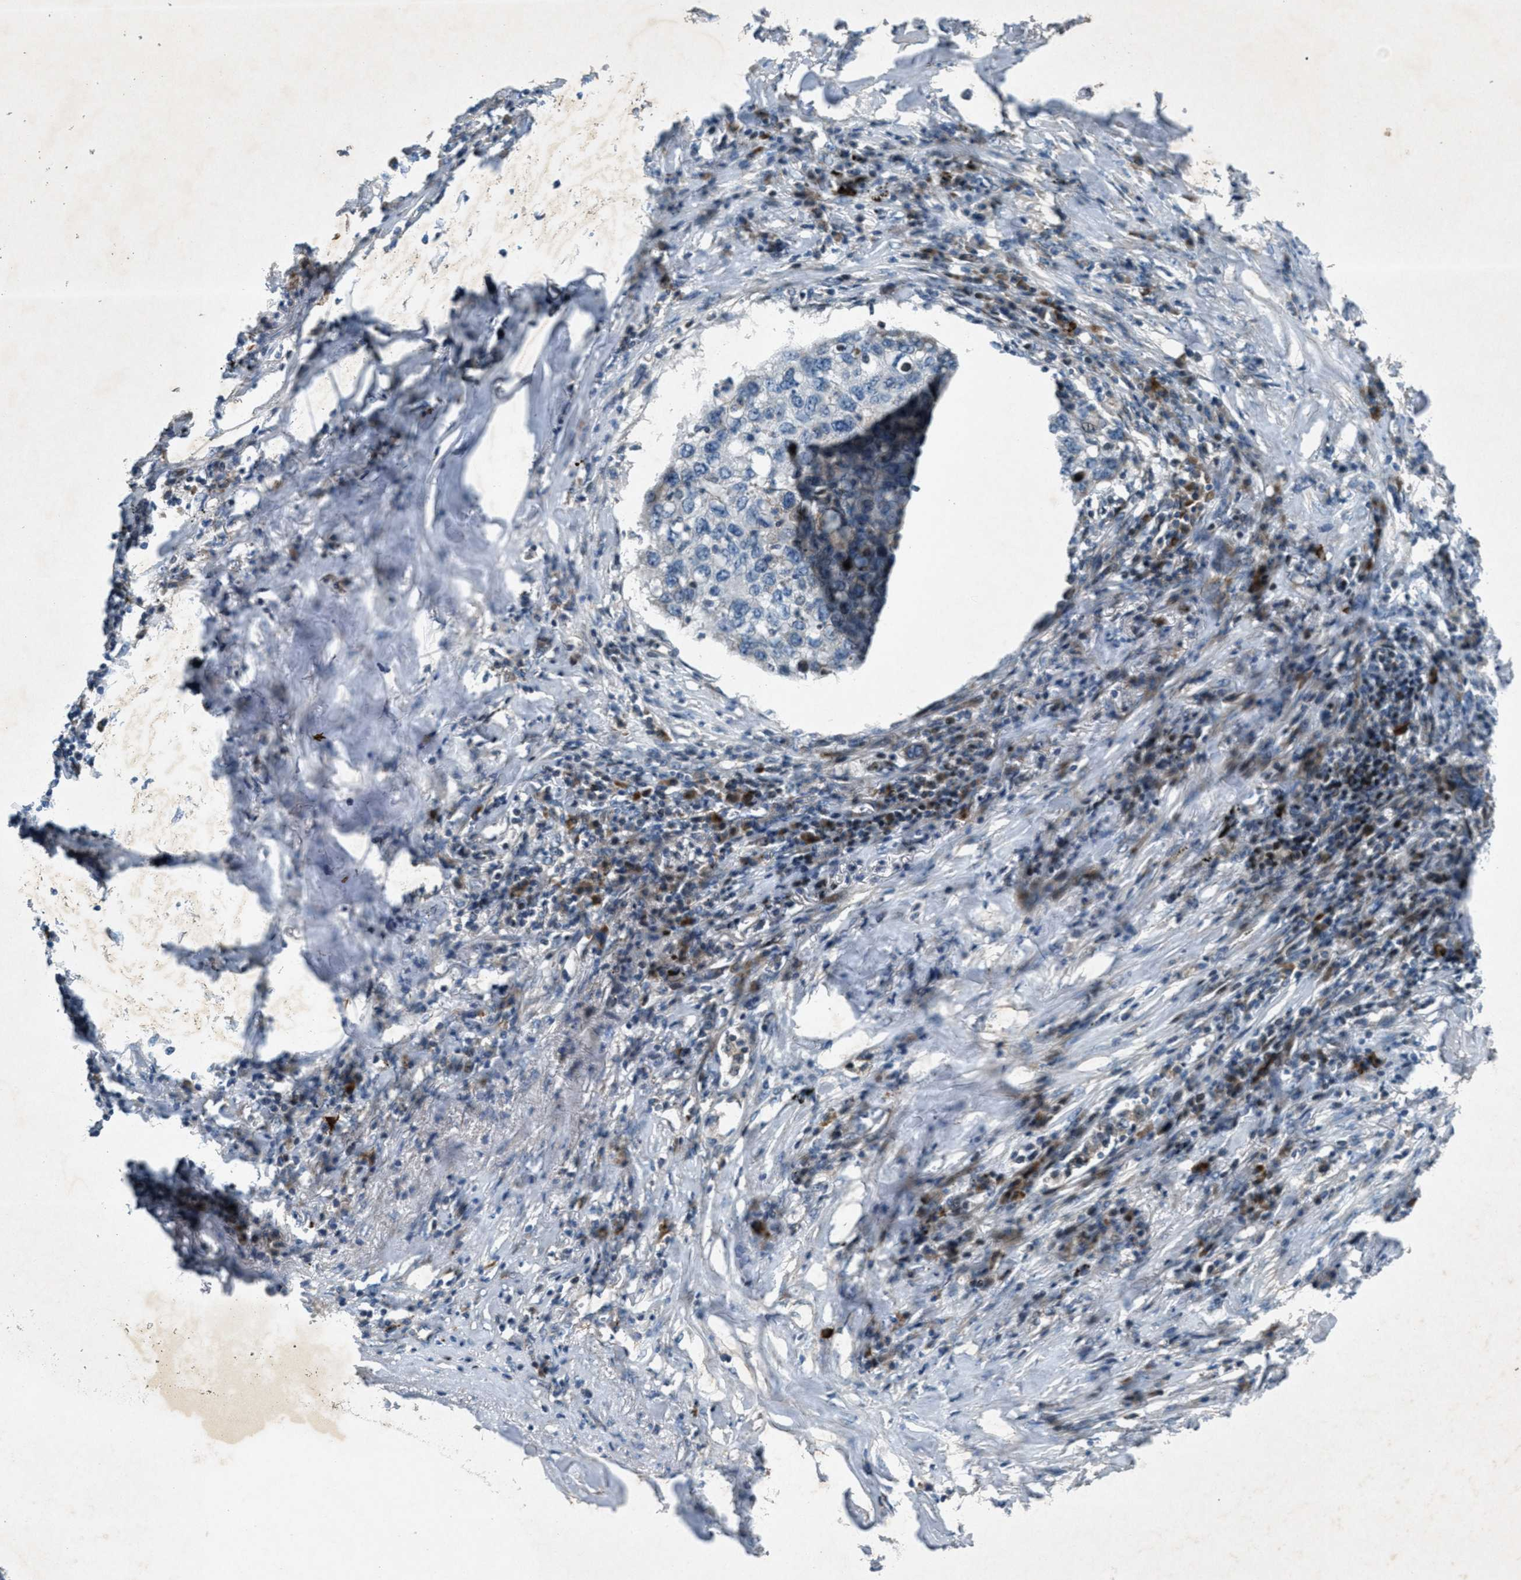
{"staining": {"intensity": "weak", "quantity": "<25%", "location": "cytoplasmic/membranous"}, "tissue": "lung cancer", "cell_type": "Tumor cells", "image_type": "cancer", "snomed": [{"axis": "morphology", "description": "Squamous cell carcinoma, NOS"}, {"axis": "topography", "description": "Lung"}], "caption": "Tumor cells show no significant protein staining in lung squamous cell carcinoma.", "gene": "CLEC2D", "patient": {"sex": "female", "age": 63}}